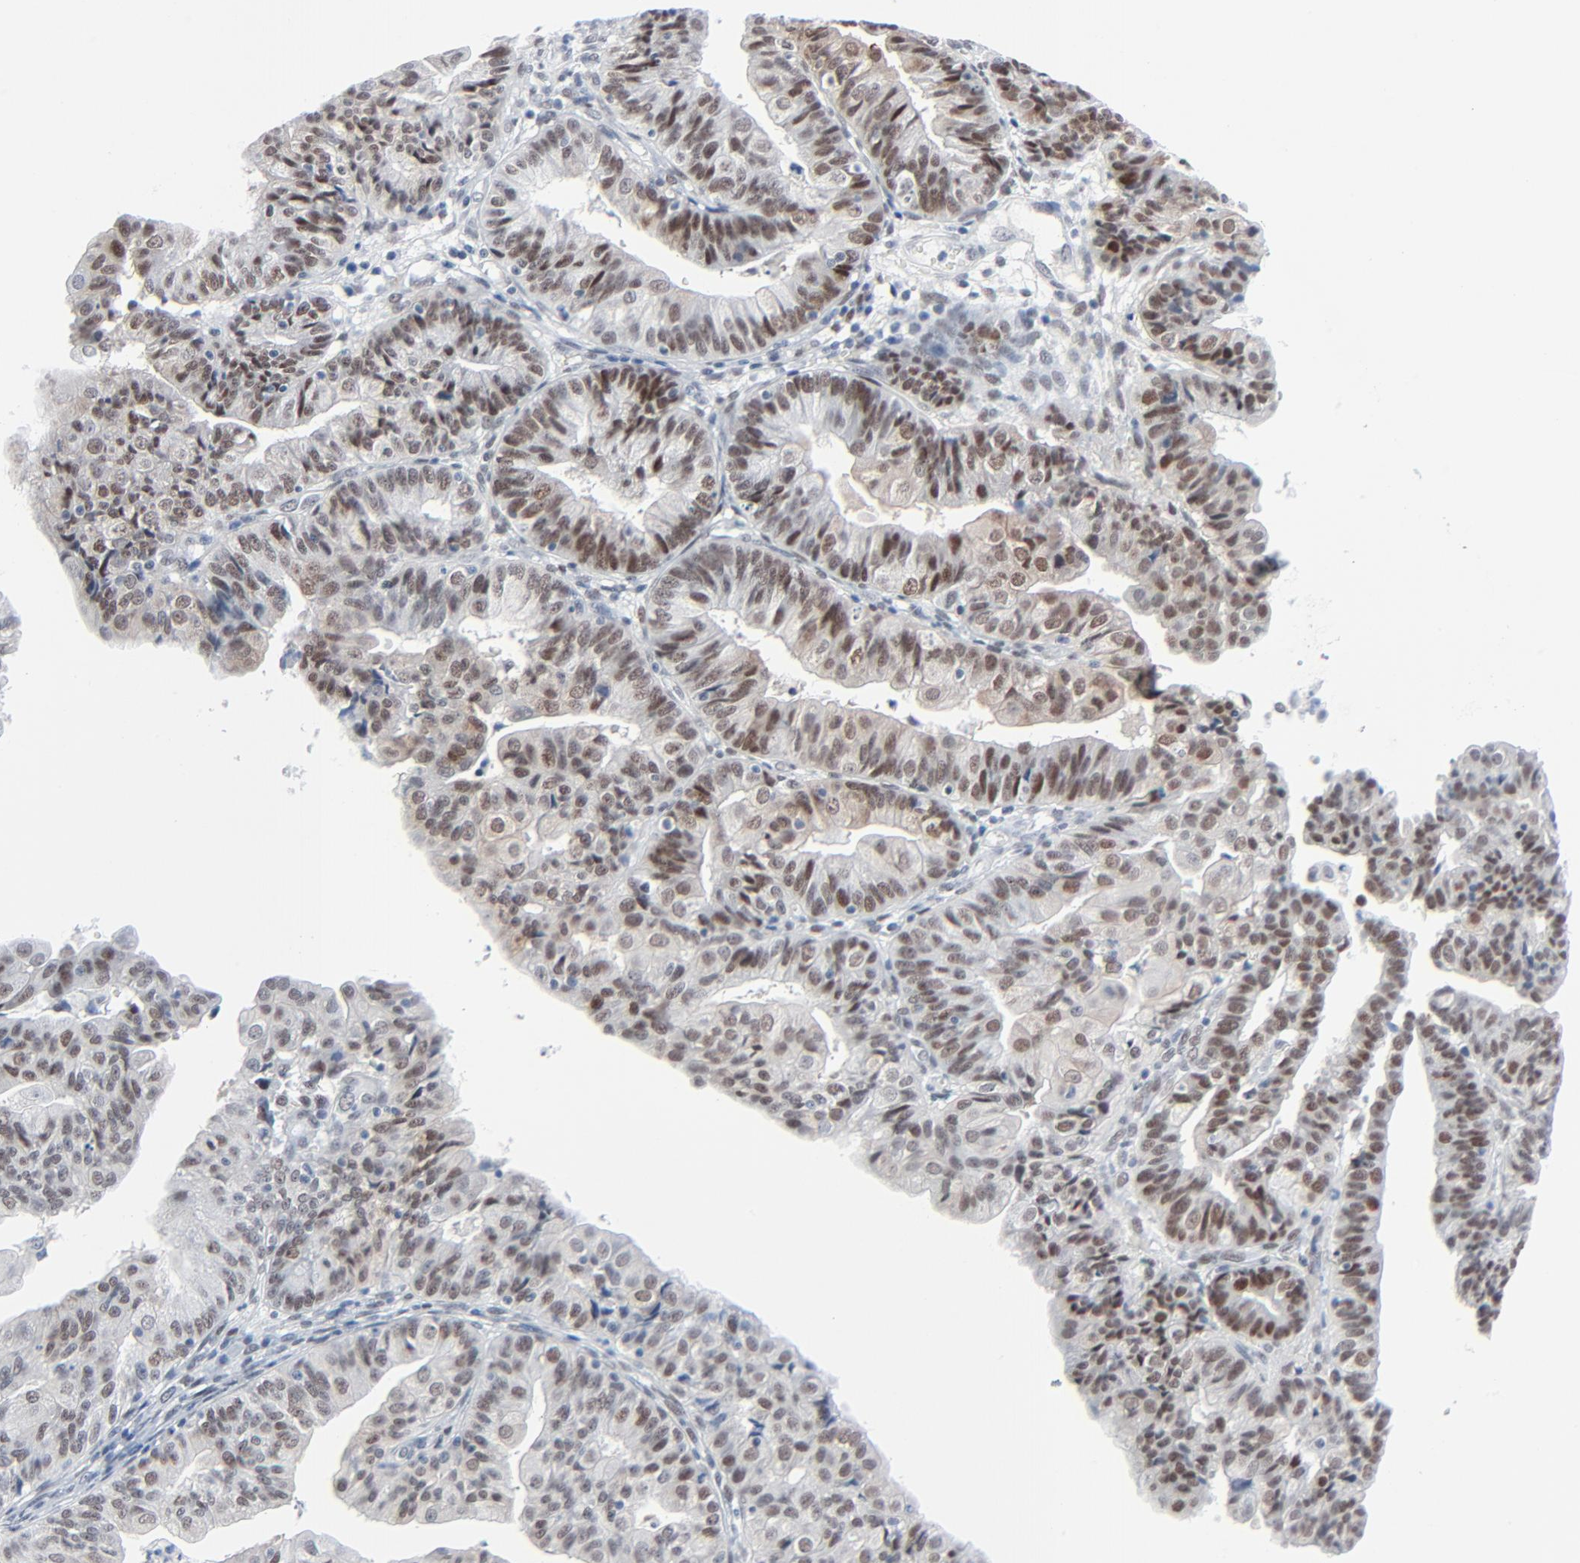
{"staining": {"intensity": "moderate", "quantity": ">75%", "location": "nuclear"}, "tissue": "endometrial cancer", "cell_type": "Tumor cells", "image_type": "cancer", "snomed": [{"axis": "morphology", "description": "Adenocarcinoma, NOS"}, {"axis": "topography", "description": "Endometrium"}], "caption": "Human endometrial adenocarcinoma stained with a protein marker displays moderate staining in tumor cells.", "gene": "SIRT1", "patient": {"sex": "female", "age": 56}}